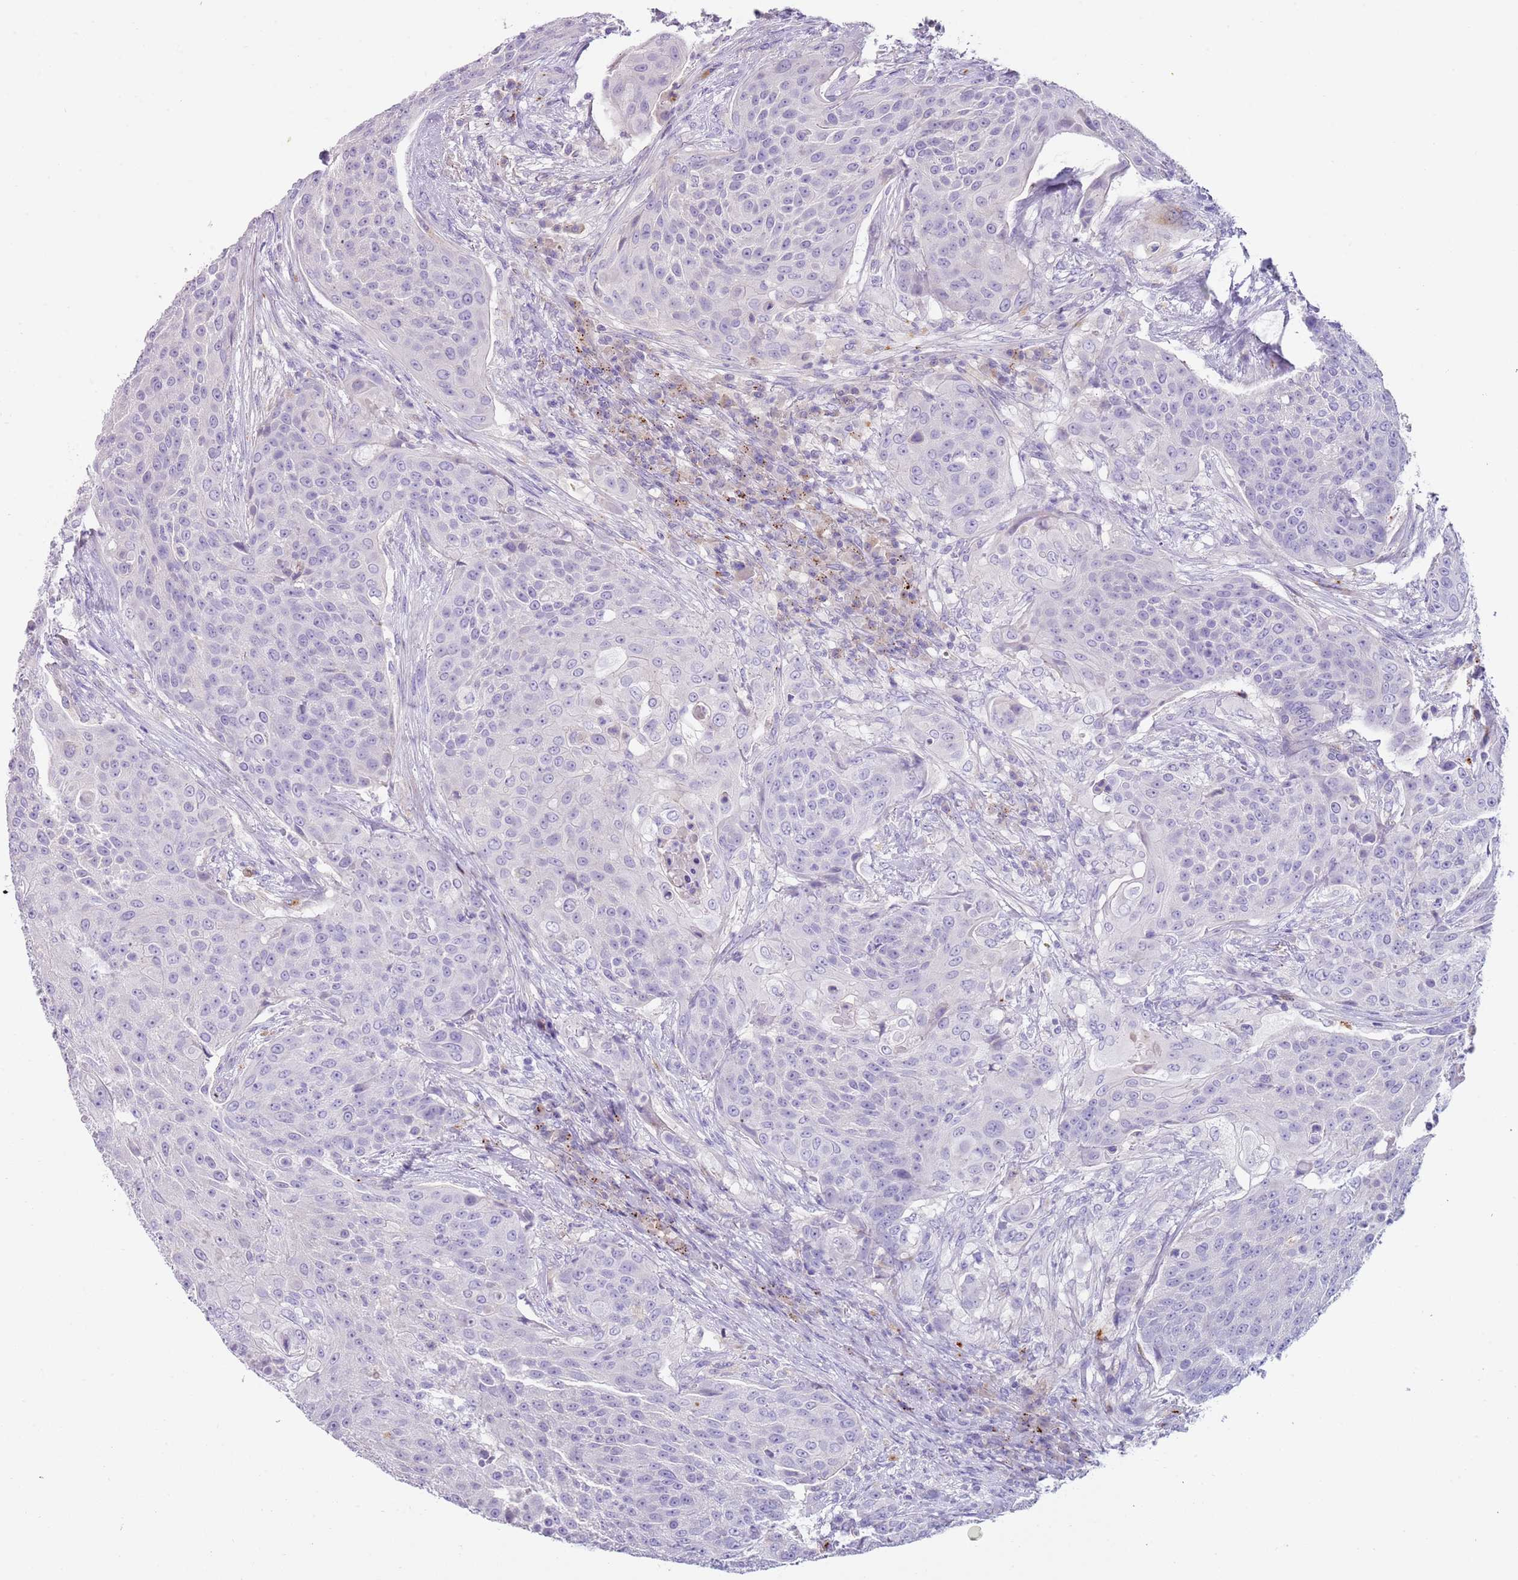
{"staining": {"intensity": "negative", "quantity": "none", "location": "none"}, "tissue": "urothelial cancer", "cell_type": "Tumor cells", "image_type": "cancer", "snomed": [{"axis": "morphology", "description": "Urothelial carcinoma, High grade"}, {"axis": "topography", "description": "Urinary bladder"}], "caption": "Tumor cells show no significant protein positivity in urothelial carcinoma (high-grade).", "gene": "LRRN3", "patient": {"sex": "female", "age": 63}}